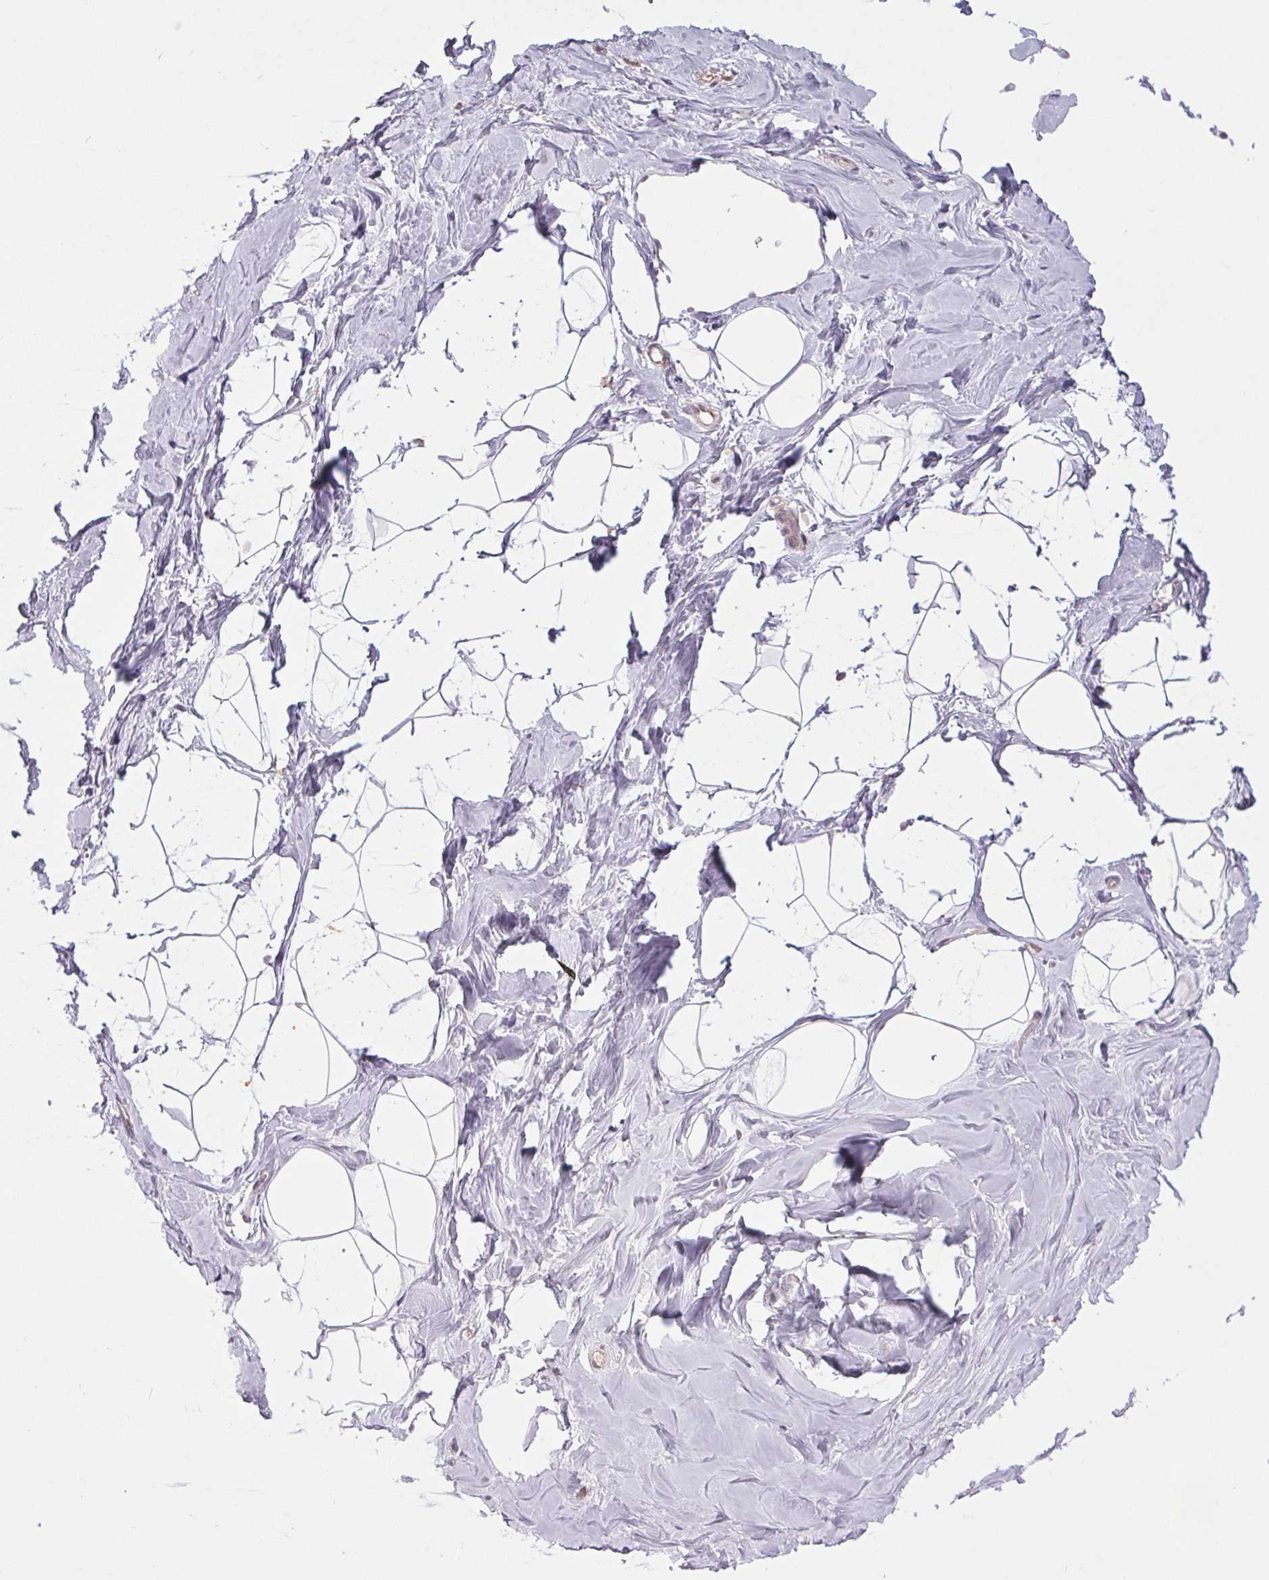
{"staining": {"intensity": "negative", "quantity": "none", "location": "none"}, "tissue": "breast", "cell_type": "Adipocytes", "image_type": "normal", "snomed": [{"axis": "morphology", "description": "Normal tissue, NOS"}, {"axis": "topography", "description": "Breast"}], "caption": "IHC of benign breast reveals no staining in adipocytes. Brightfield microscopy of IHC stained with DAB (brown) and hematoxylin (blue), captured at high magnification.", "gene": "MAP3K5", "patient": {"sex": "female", "age": 32}}